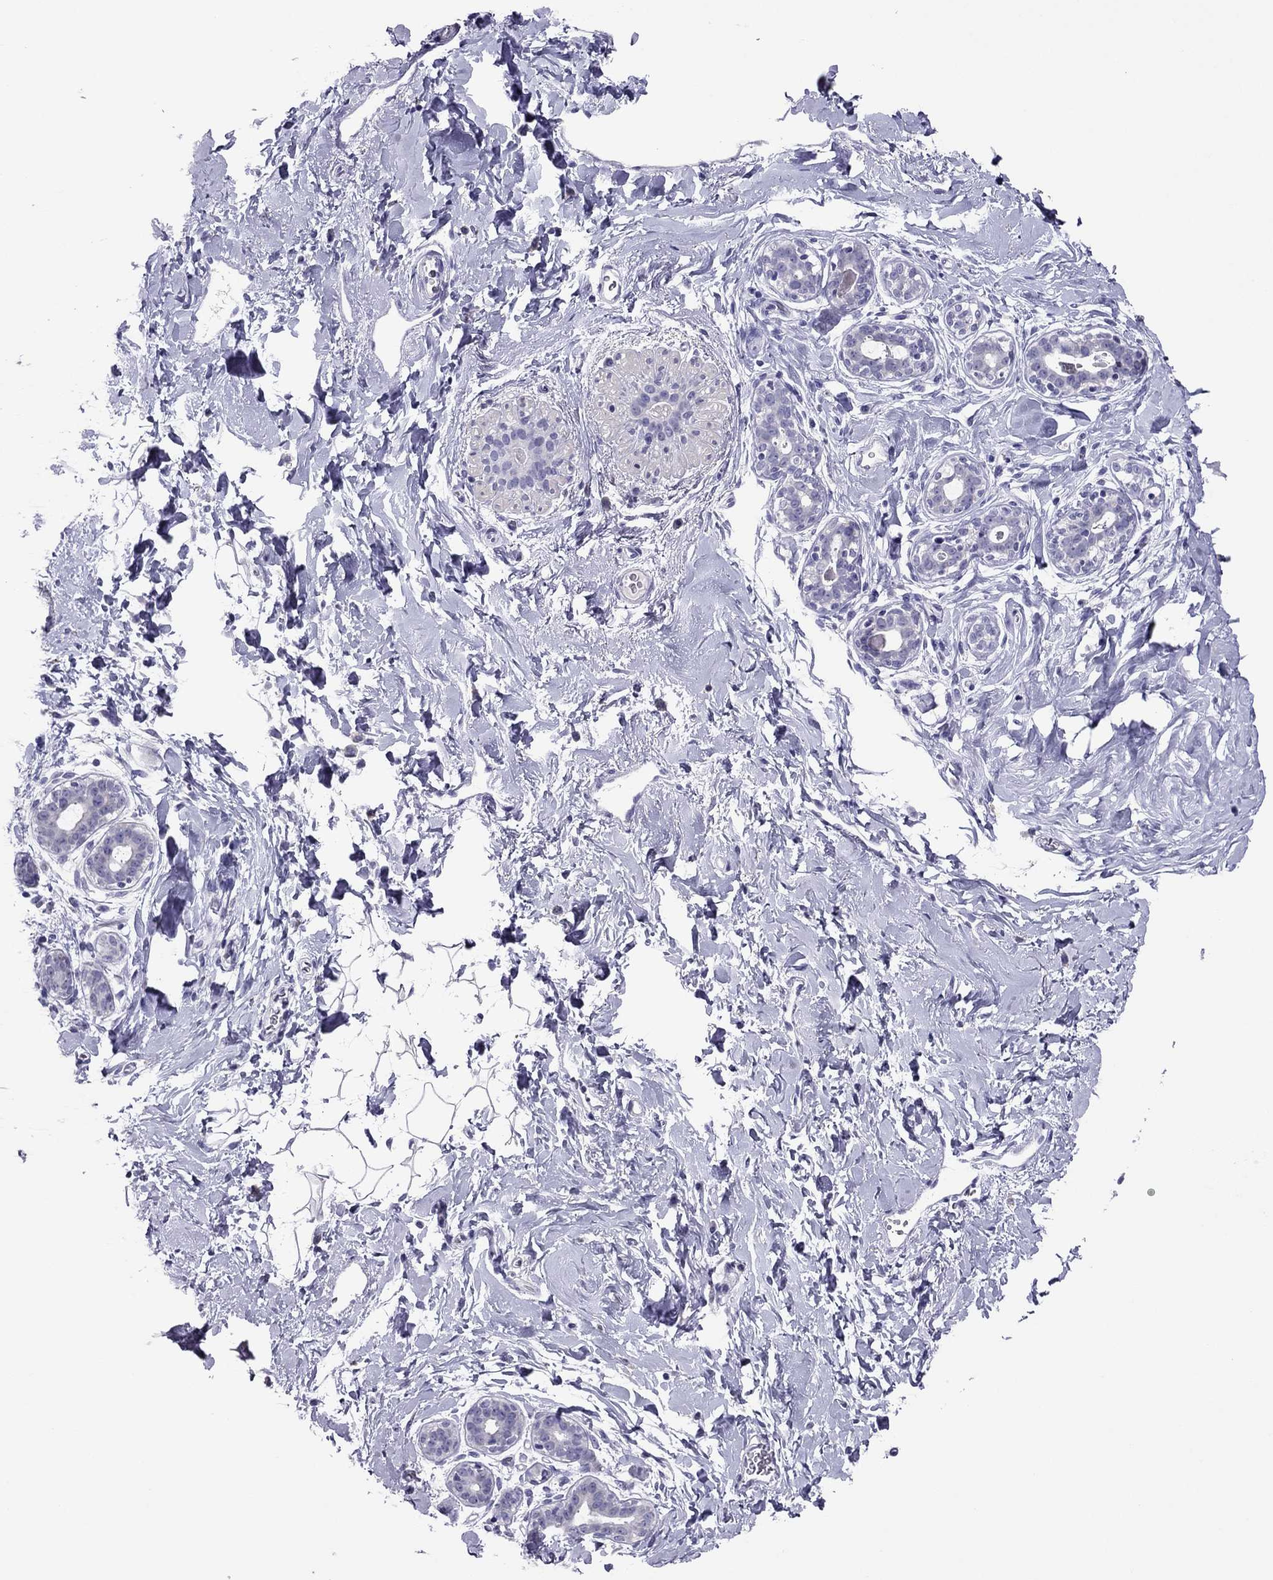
{"staining": {"intensity": "negative", "quantity": "none", "location": "none"}, "tissue": "breast", "cell_type": "Adipocytes", "image_type": "normal", "snomed": [{"axis": "morphology", "description": "Normal tissue, NOS"}, {"axis": "topography", "description": "Breast"}], "caption": "Breast stained for a protein using immunohistochemistry (IHC) reveals no staining adipocytes.", "gene": "RGS8", "patient": {"sex": "female", "age": 43}}